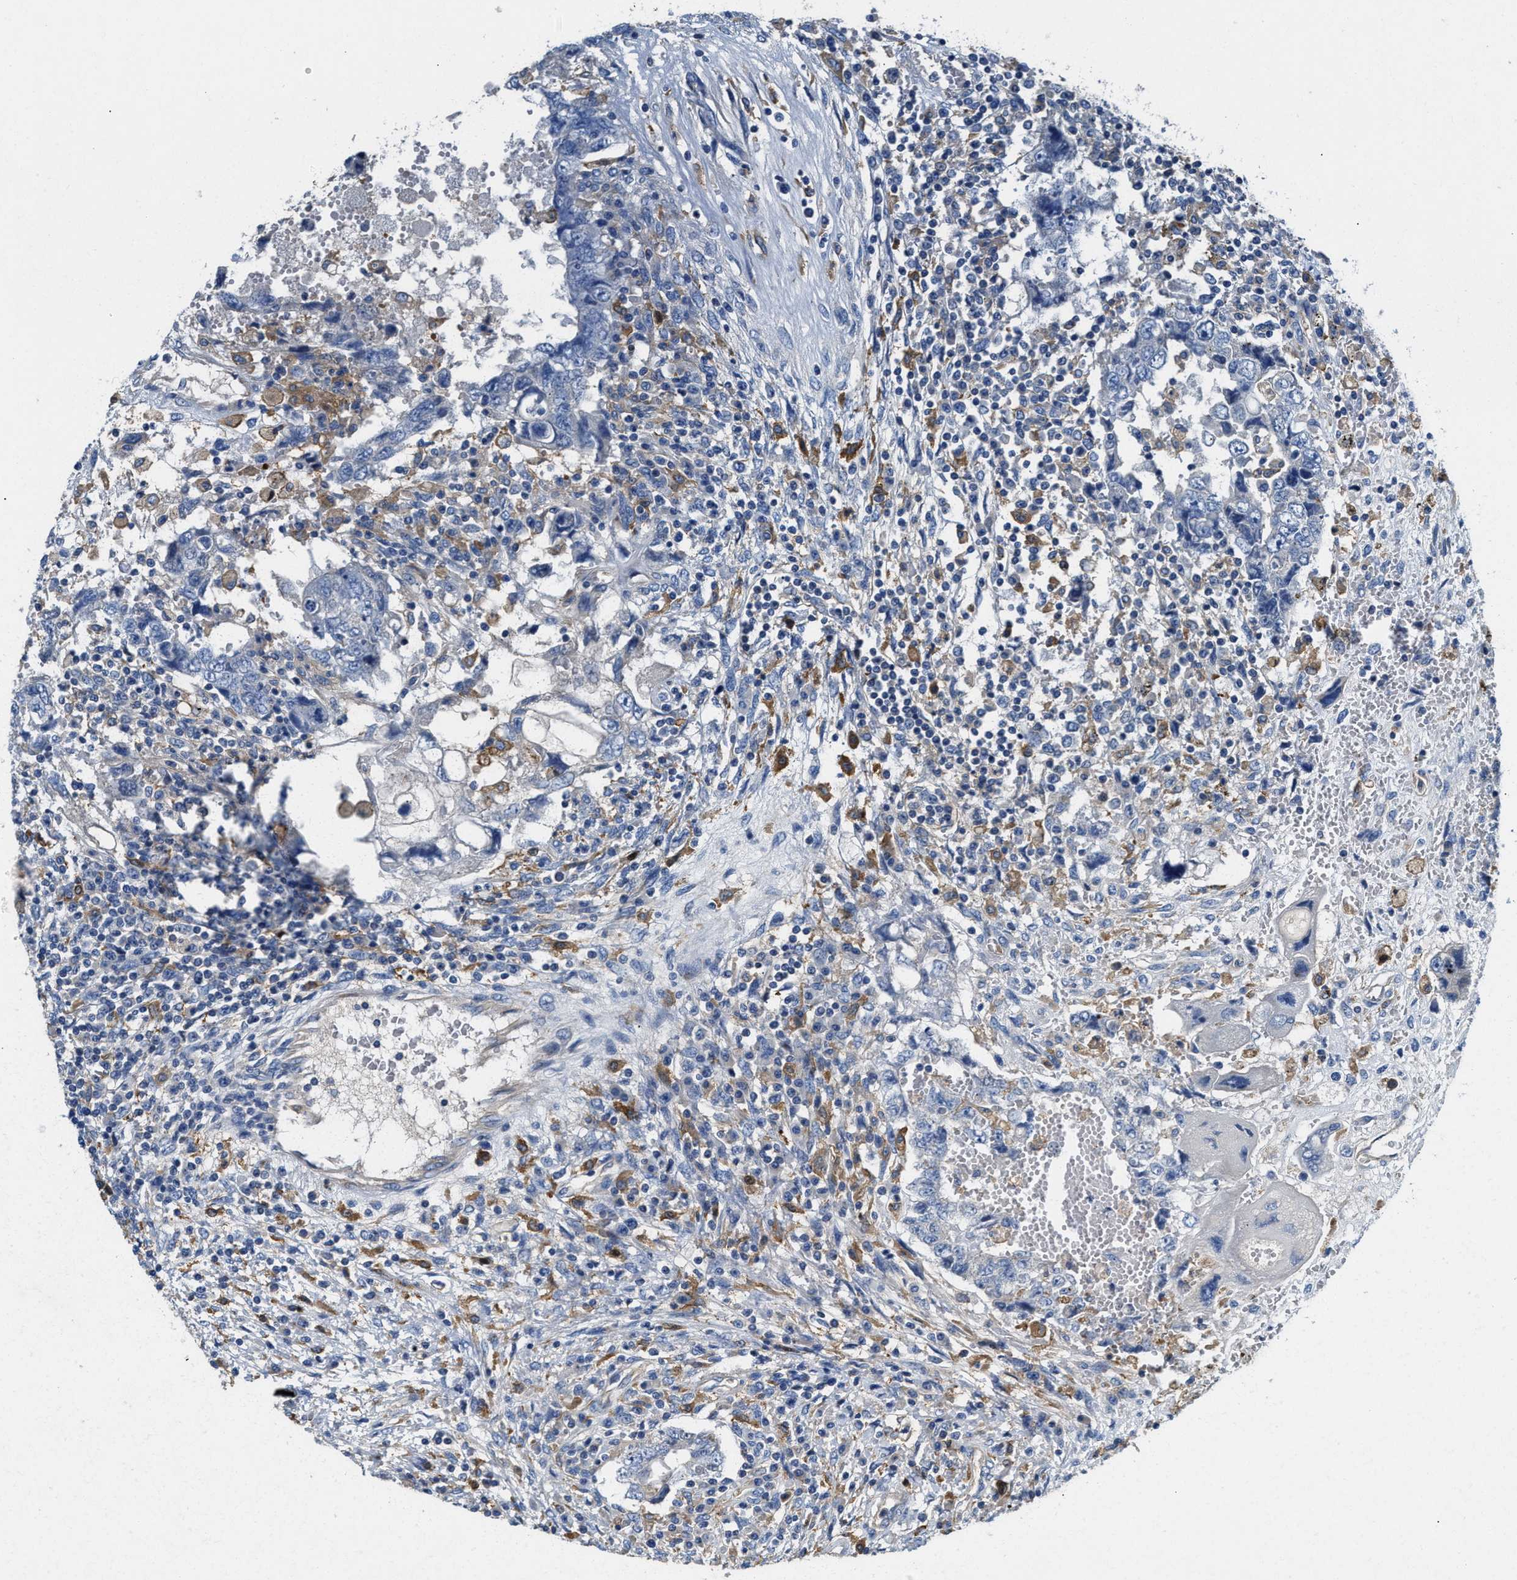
{"staining": {"intensity": "negative", "quantity": "none", "location": "none"}, "tissue": "testis cancer", "cell_type": "Tumor cells", "image_type": "cancer", "snomed": [{"axis": "morphology", "description": "Carcinoma, Embryonal, NOS"}, {"axis": "topography", "description": "Testis"}], "caption": "There is no significant staining in tumor cells of testis cancer.", "gene": "NSUN7", "patient": {"sex": "male", "age": 26}}